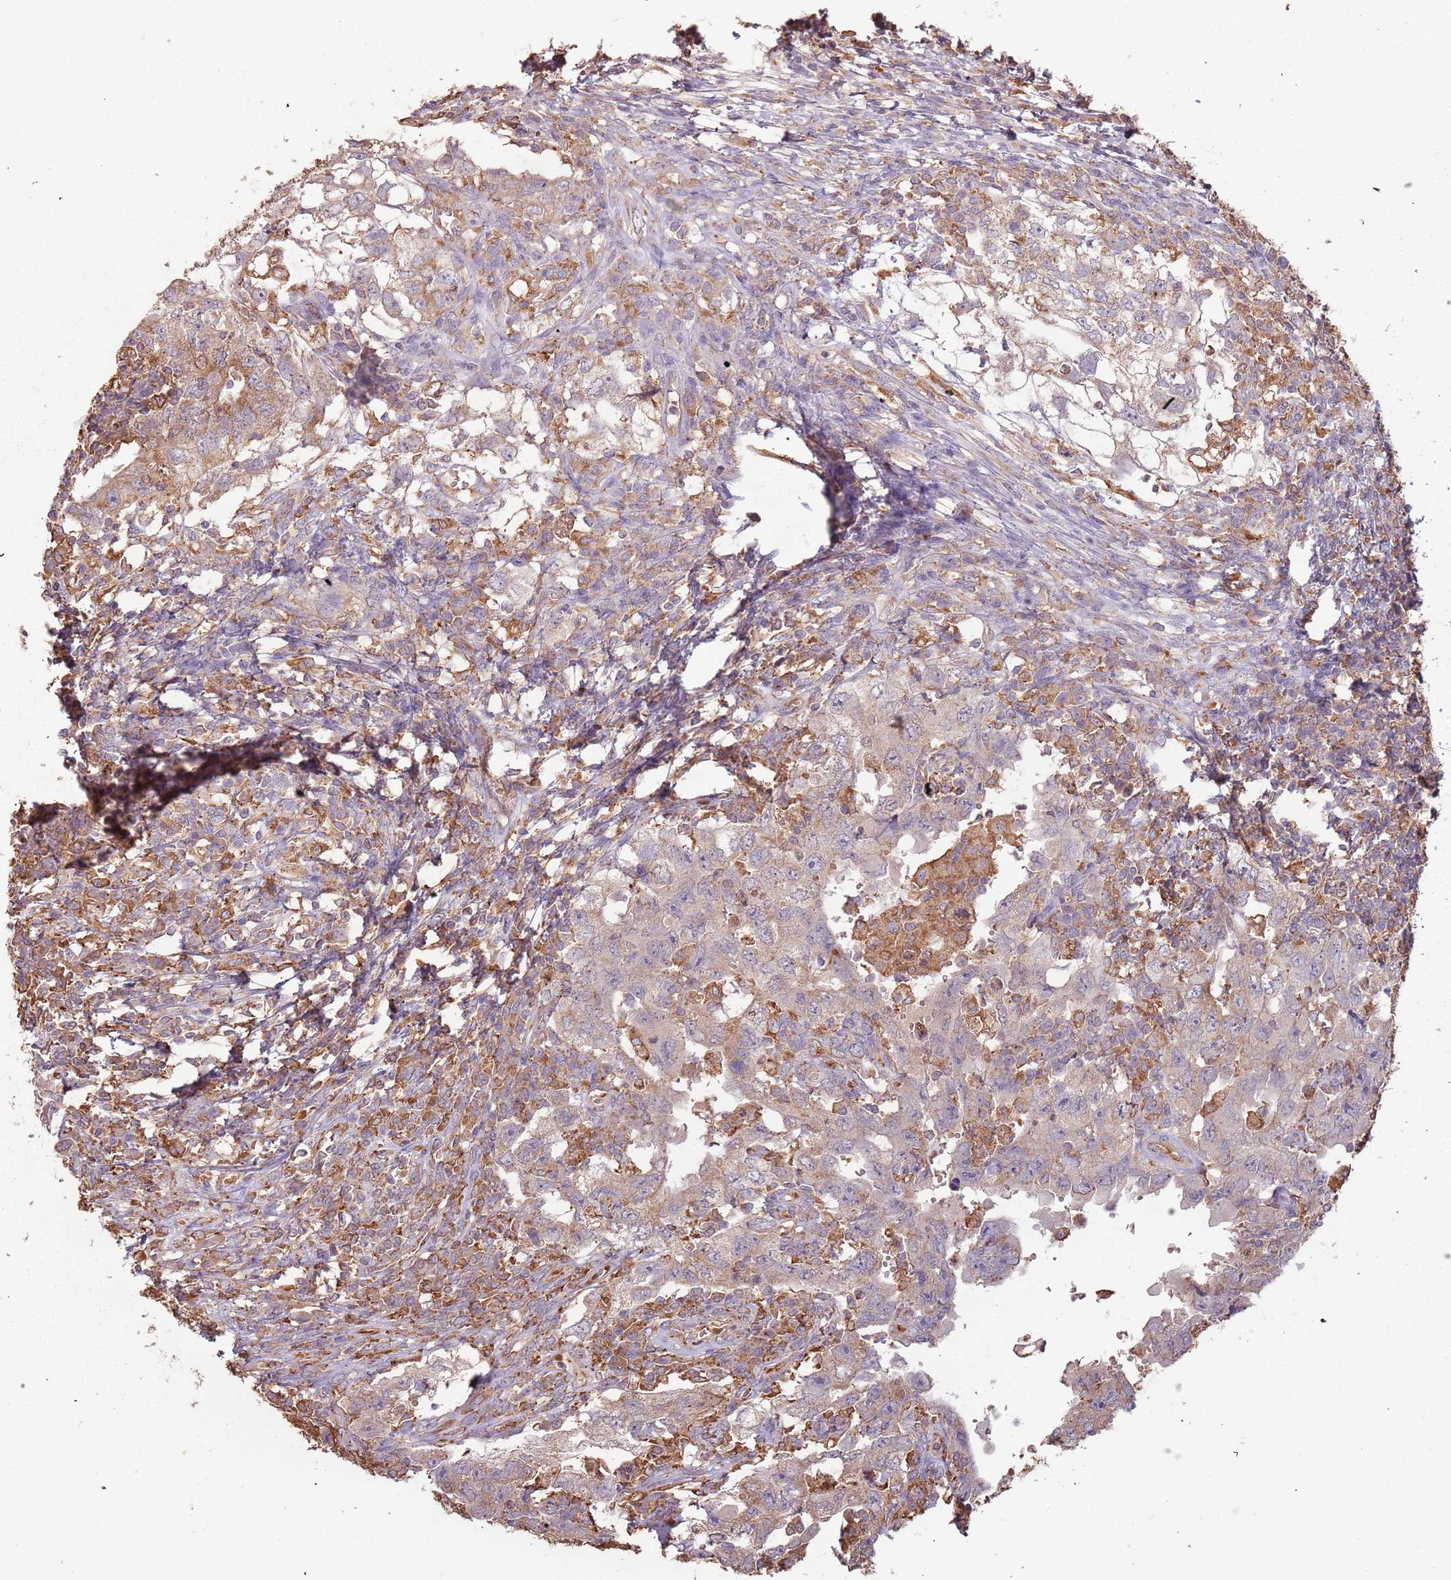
{"staining": {"intensity": "moderate", "quantity": "25%-75%", "location": "cytoplasmic/membranous"}, "tissue": "testis cancer", "cell_type": "Tumor cells", "image_type": "cancer", "snomed": [{"axis": "morphology", "description": "Carcinoma, Embryonal, NOS"}, {"axis": "topography", "description": "Testis"}], "caption": "Protein staining demonstrates moderate cytoplasmic/membranous positivity in approximately 25%-75% of tumor cells in testis cancer (embryonal carcinoma).", "gene": "ATOSB", "patient": {"sex": "male", "age": 26}}